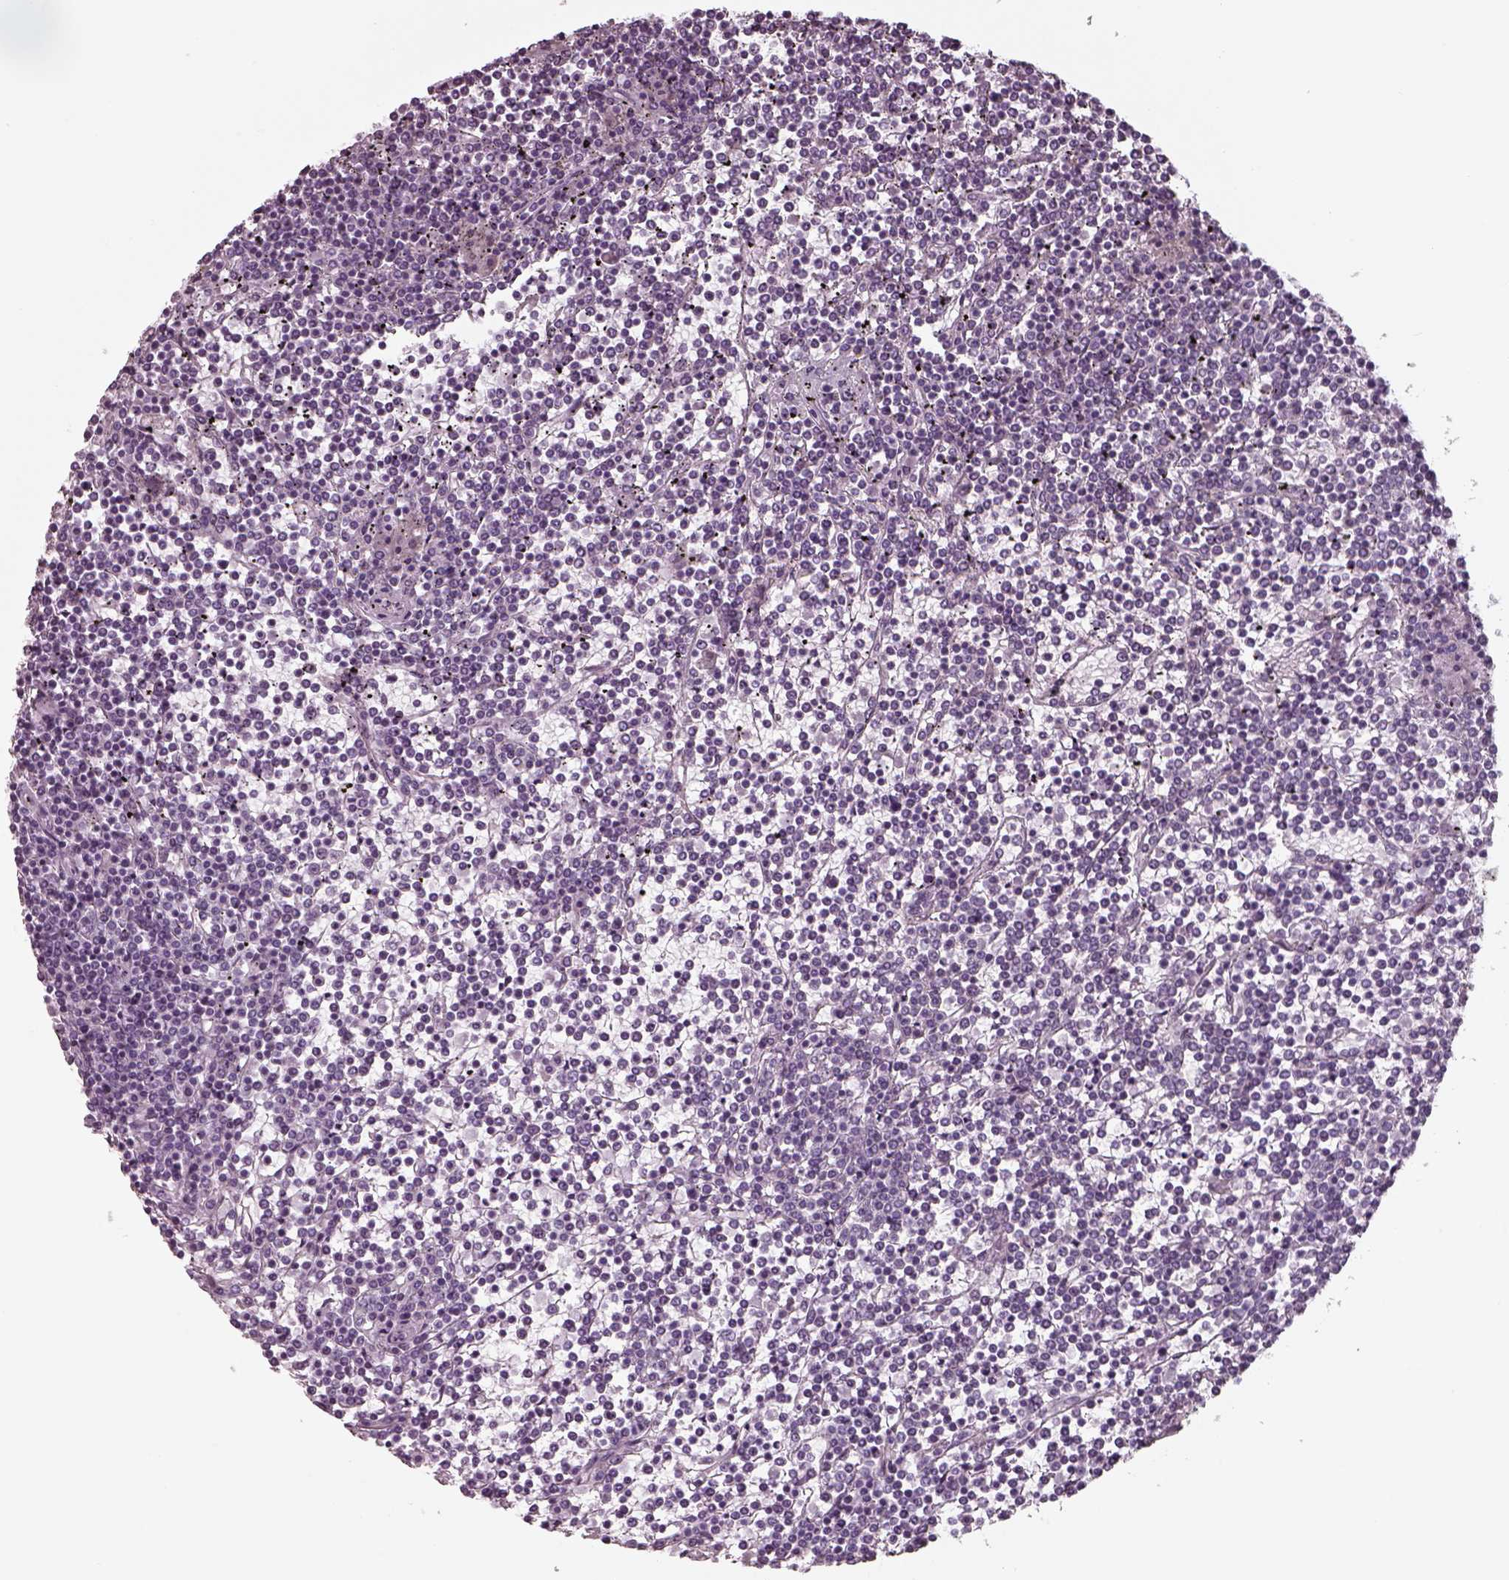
{"staining": {"intensity": "negative", "quantity": "none", "location": "none"}, "tissue": "lymphoma", "cell_type": "Tumor cells", "image_type": "cancer", "snomed": [{"axis": "morphology", "description": "Malignant lymphoma, non-Hodgkin's type, Low grade"}, {"axis": "topography", "description": "Spleen"}], "caption": "A micrograph of human low-grade malignant lymphoma, non-Hodgkin's type is negative for staining in tumor cells.", "gene": "SEPTIN14", "patient": {"sex": "female", "age": 19}}